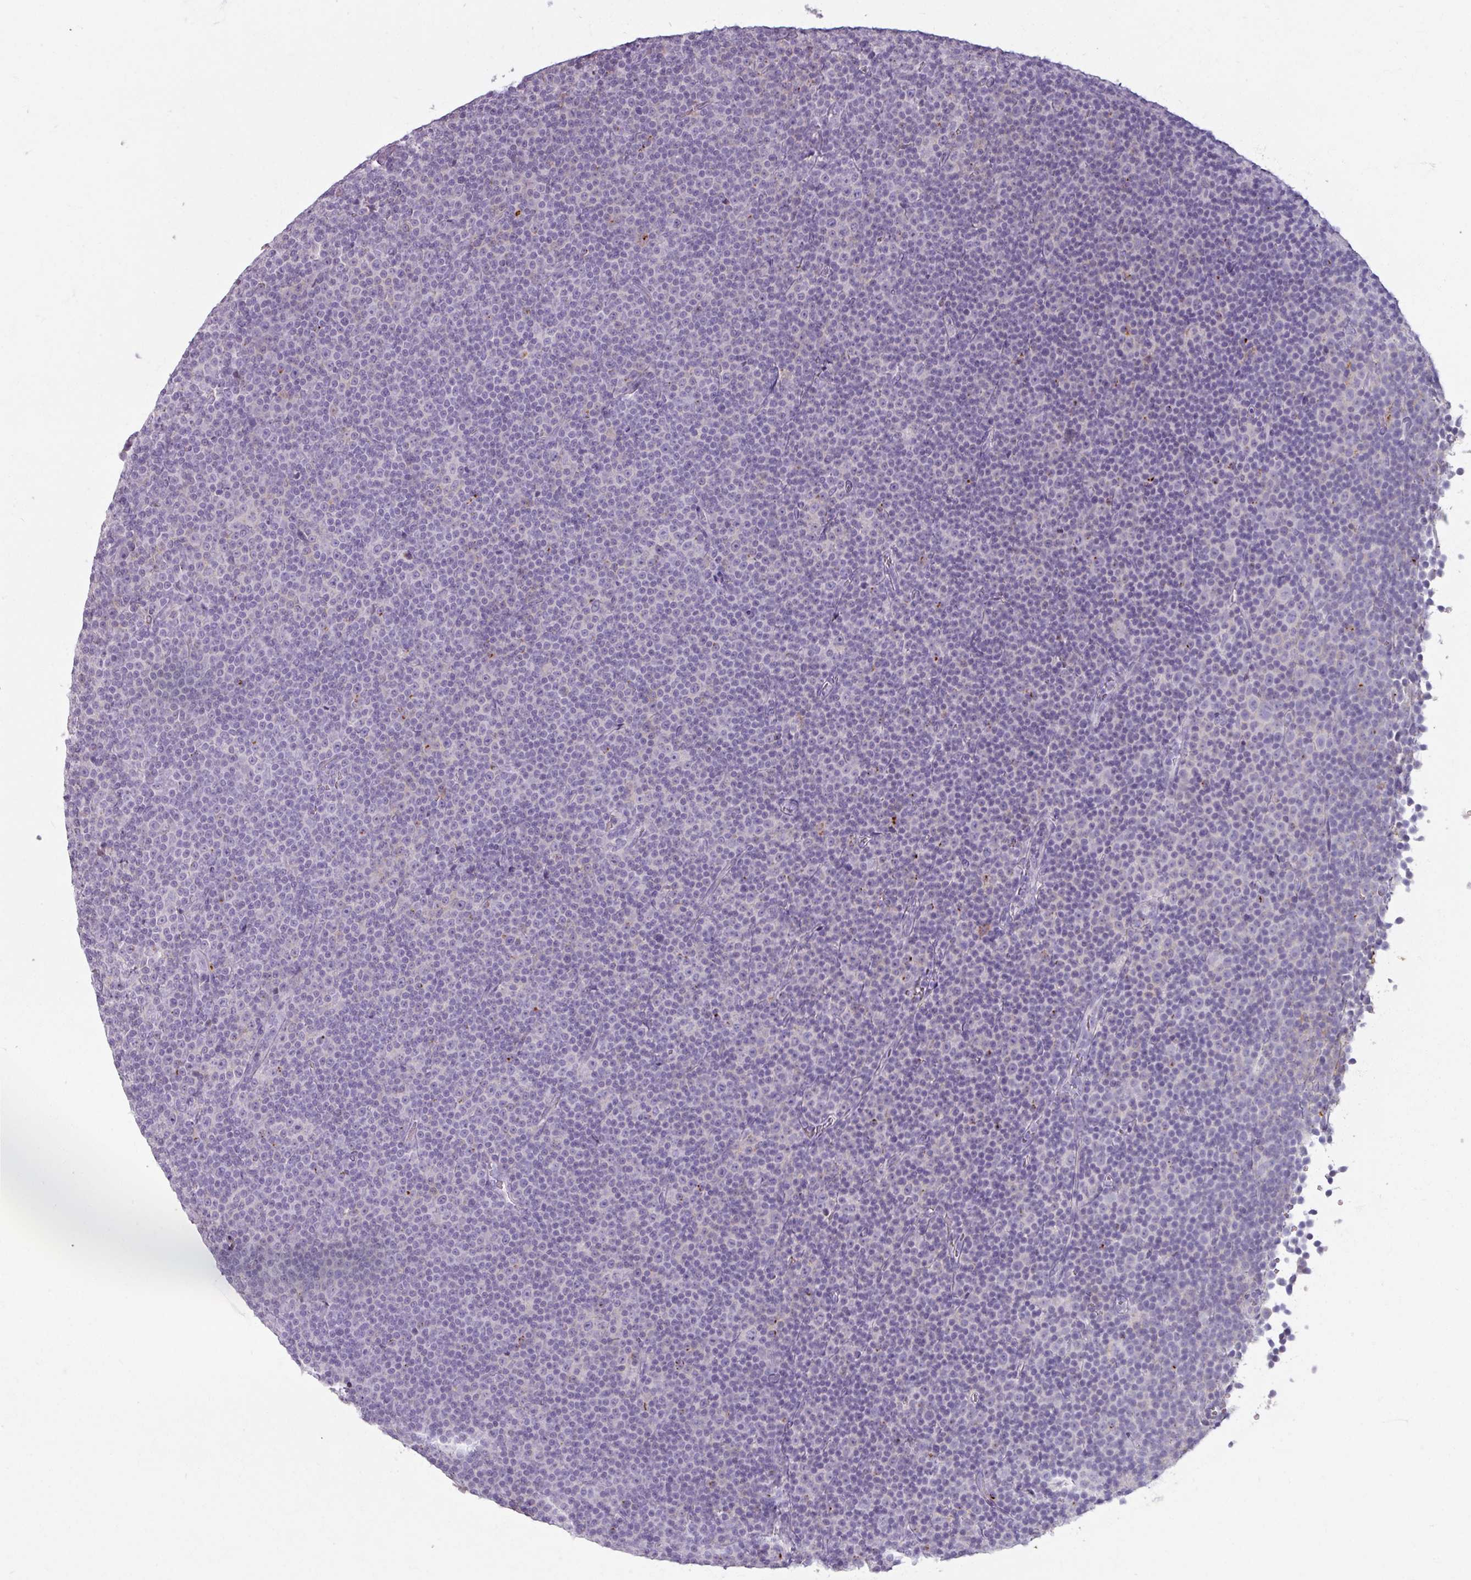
{"staining": {"intensity": "negative", "quantity": "none", "location": "none"}, "tissue": "lymphoma", "cell_type": "Tumor cells", "image_type": "cancer", "snomed": [{"axis": "morphology", "description": "Malignant lymphoma, non-Hodgkin's type, Low grade"}, {"axis": "topography", "description": "Lymph node"}], "caption": "Immunohistochemistry micrograph of malignant lymphoma, non-Hodgkin's type (low-grade) stained for a protein (brown), which reveals no expression in tumor cells.", "gene": "SLC27A5", "patient": {"sex": "female", "age": 67}}